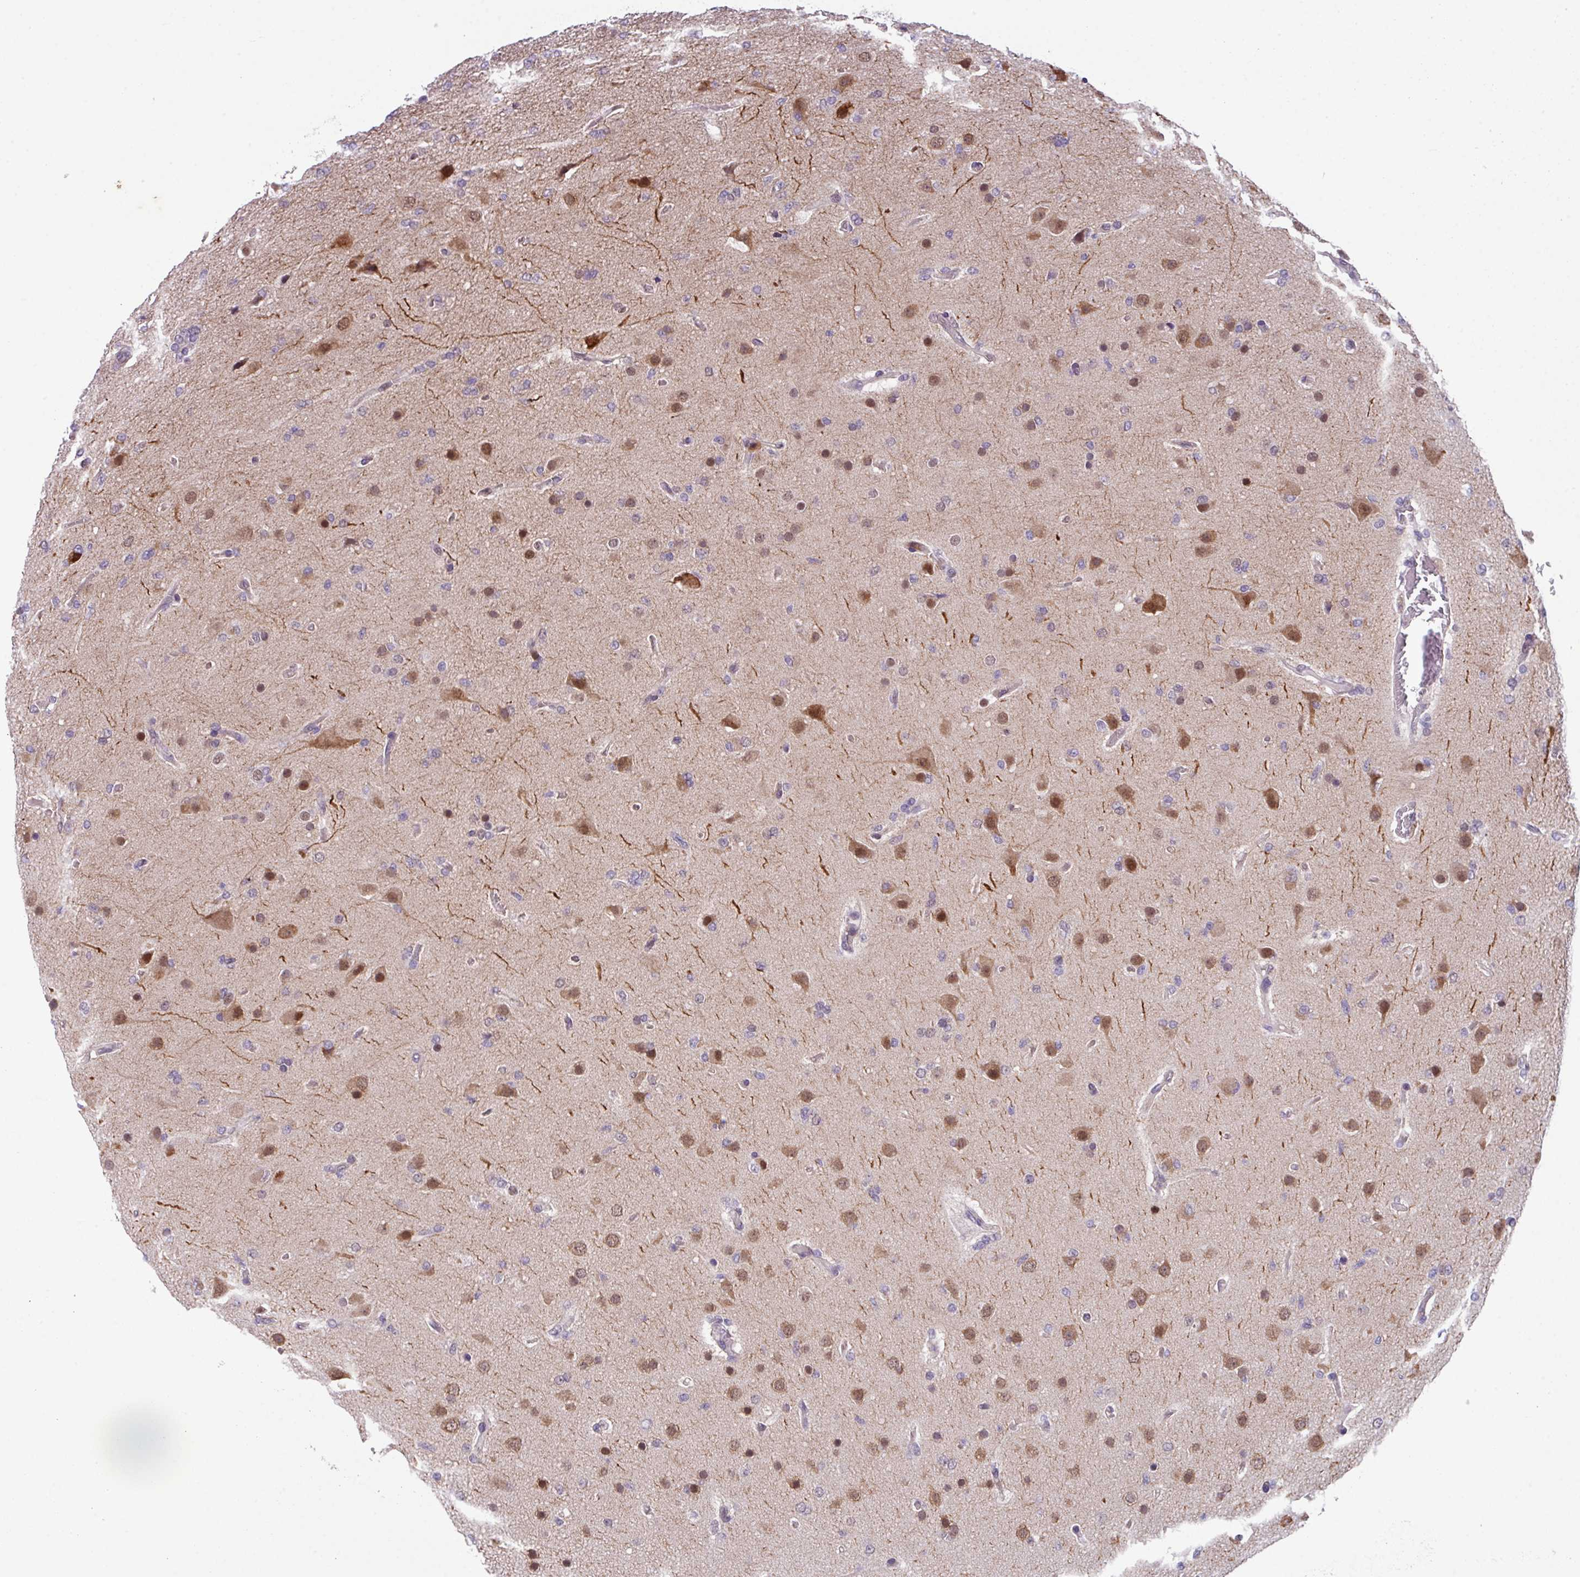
{"staining": {"intensity": "moderate", "quantity": "<25%", "location": "cytoplasmic/membranous,nuclear"}, "tissue": "glioma", "cell_type": "Tumor cells", "image_type": "cancer", "snomed": [{"axis": "morphology", "description": "Glioma, malignant, High grade"}, {"axis": "topography", "description": "Brain"}], "caption": "Glioma stained for a protein (brown) shows moderate cytoplasmic/membranous and nuclear positive positivity in approximately <25% of tumor cells.", "gene": "ZFP3", "patient": {"sex": "female", "age": 74}}